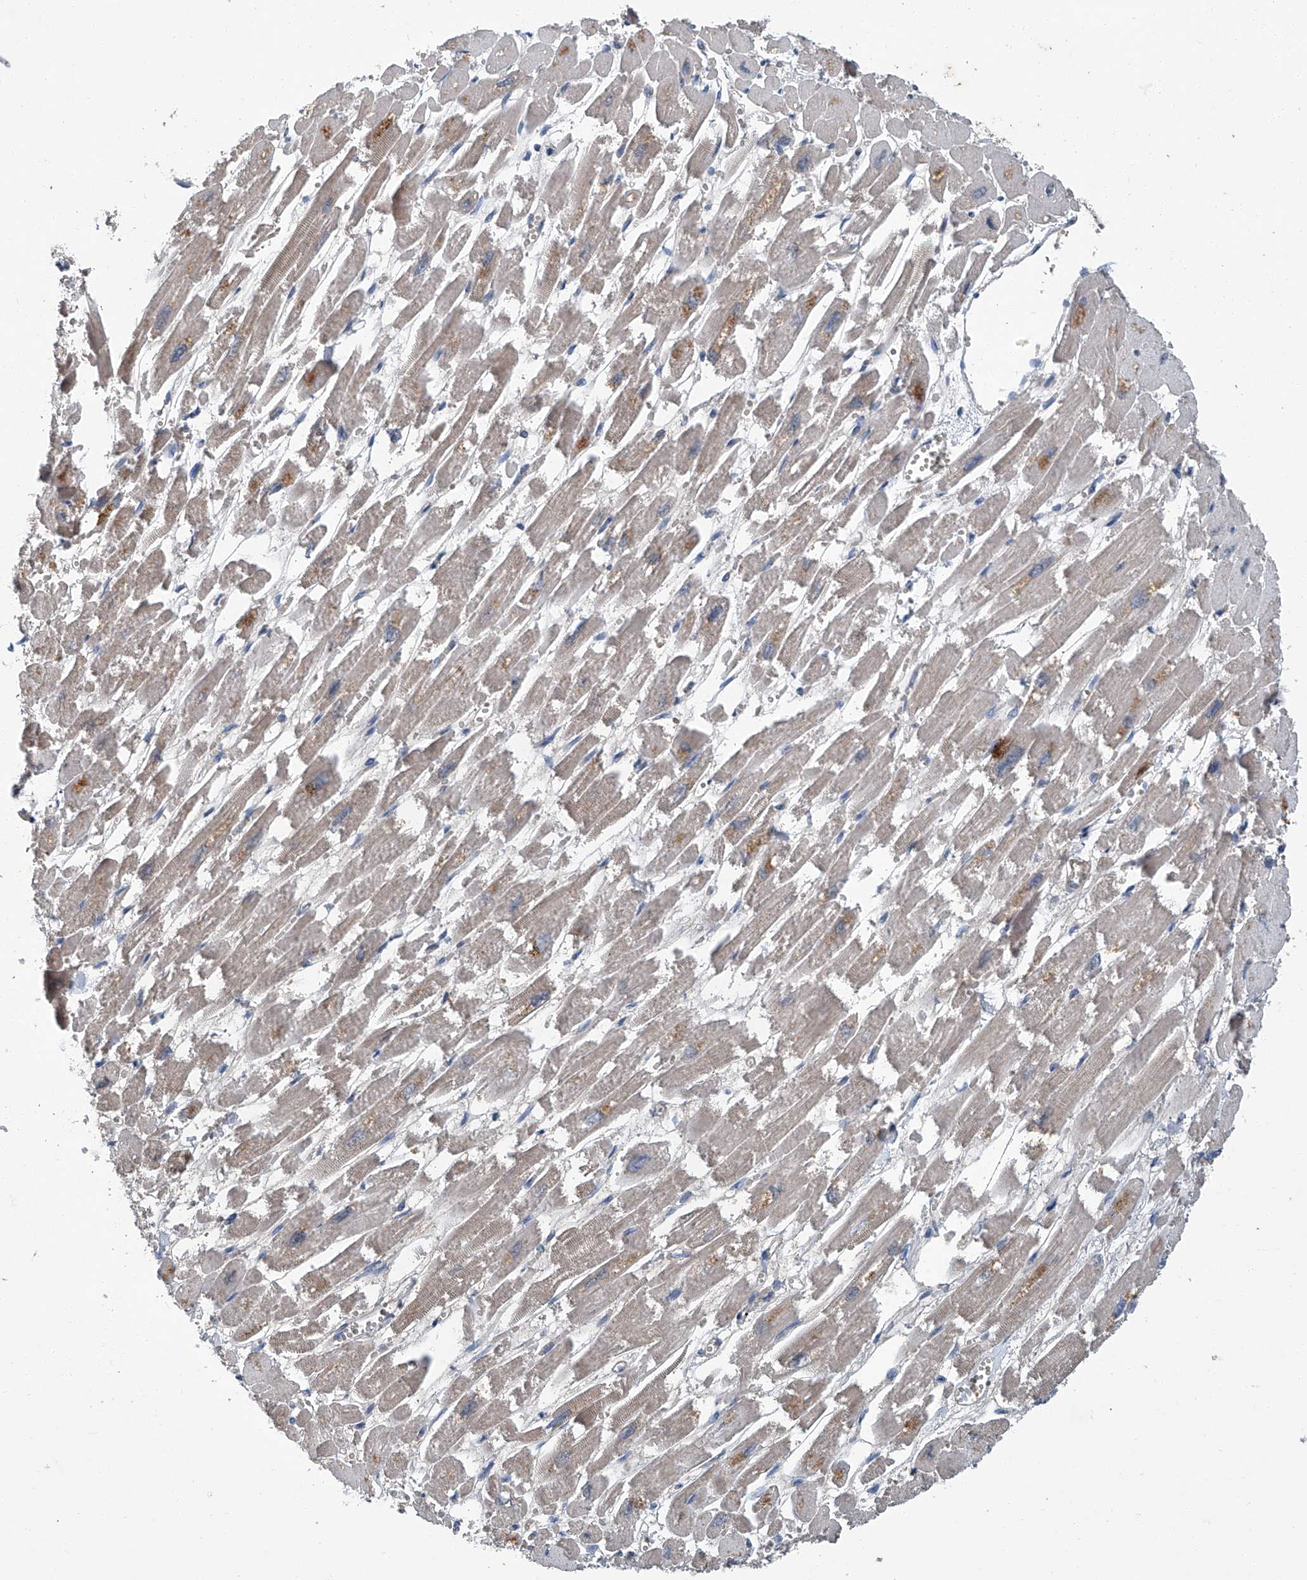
{"staining": {"intensity": "weak", "quantity": "<25%", "location": "cytoplasmic/membranous"}, "tissue": "heart muscle", "cell_type": "Cardiomyocytes", "image_type": "normal", "snomed": [{"axis": "morphology", "description": "Normal tissue, NOS"}, {"axis": "topography", "description": "Heart"}], "caption": "This is a photomicrograph of immunohistochemistry (IHC) staining of normal heart muscle, which shows no positivity in cardiomyocytes. The staining was performed using DAB to visualize the protein expression in brown, while the nuclei were stained in blue with hematoxylin (Magnification: 20x).", "gene": "CLK1", "patient": {"sex": "male", "age": 54}}